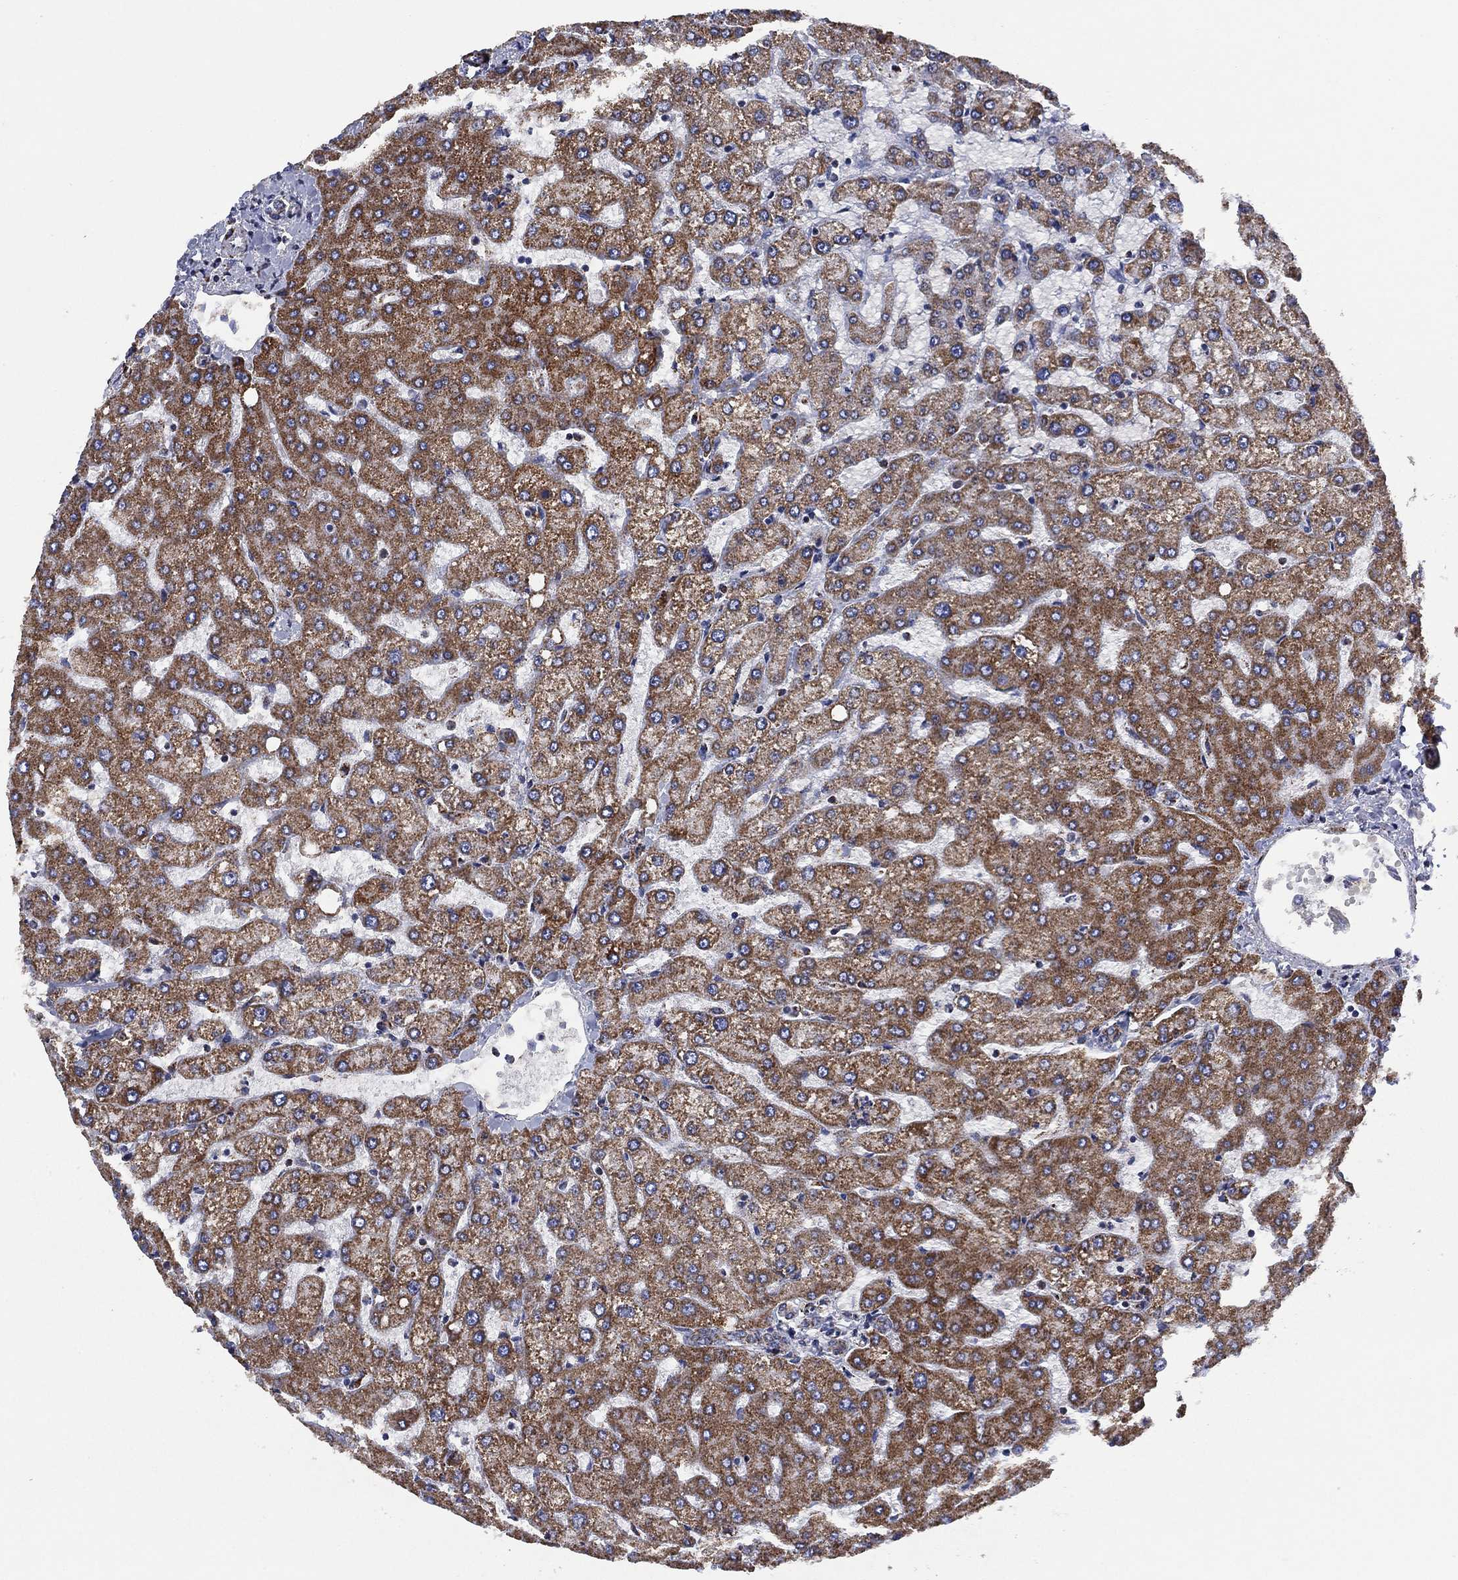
{"staining": {"intensity": "negative", "quantity": "none", "location": "none"}, "tissue": "liver", "cell_type": "Cholangiocytes", "image_type": "normal", "snomed": [{"axis": "morphology", "description": "Normal tissue, NOS"}, {"axis": "topography", "description": "Liver"}], "caption": "Liver stained for a protein using immunohistochemistry exhibits no staining cholangiocytes.", "gene": "PPP2R5A", "patient": {"sex": "female", "age": 54}}